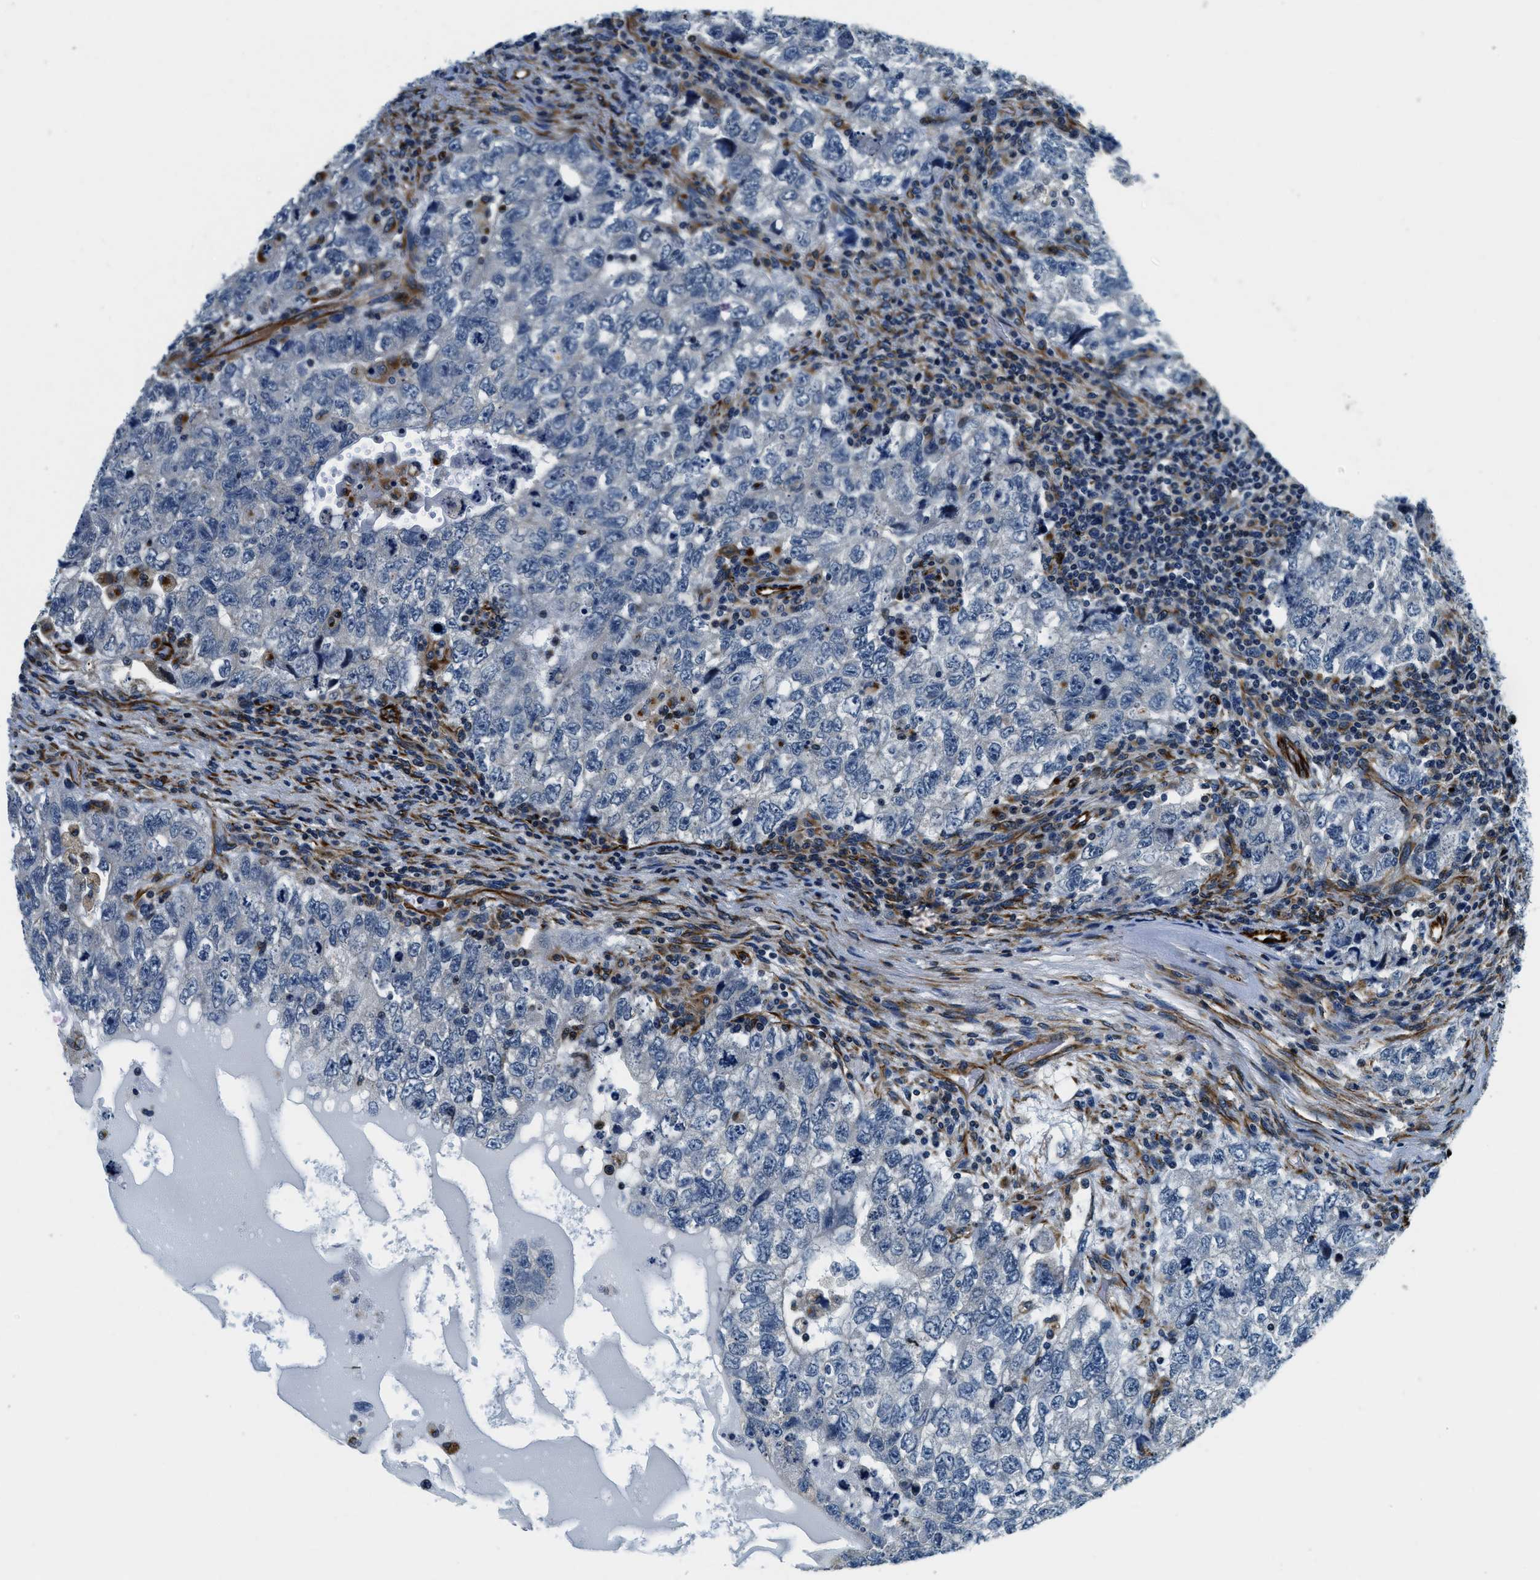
{"staining": {"intensity": "negative", "quantity": "none", "location": "none"}, "tissue": "testis cancer", "cell_type": "Tumor cells", "image_type": "cancer", "snomed": [{"axis": "morphology", "description": "Carcinoma, Embryonal, NOS"}, {"axis": "topography", "description": "Testis"}], "caption": "Immunohistochemical staining of human testis cancer displays no significant staining in tumor cells.", "gene": "GNS", "patient": {"sex": "male", "age": 36}}